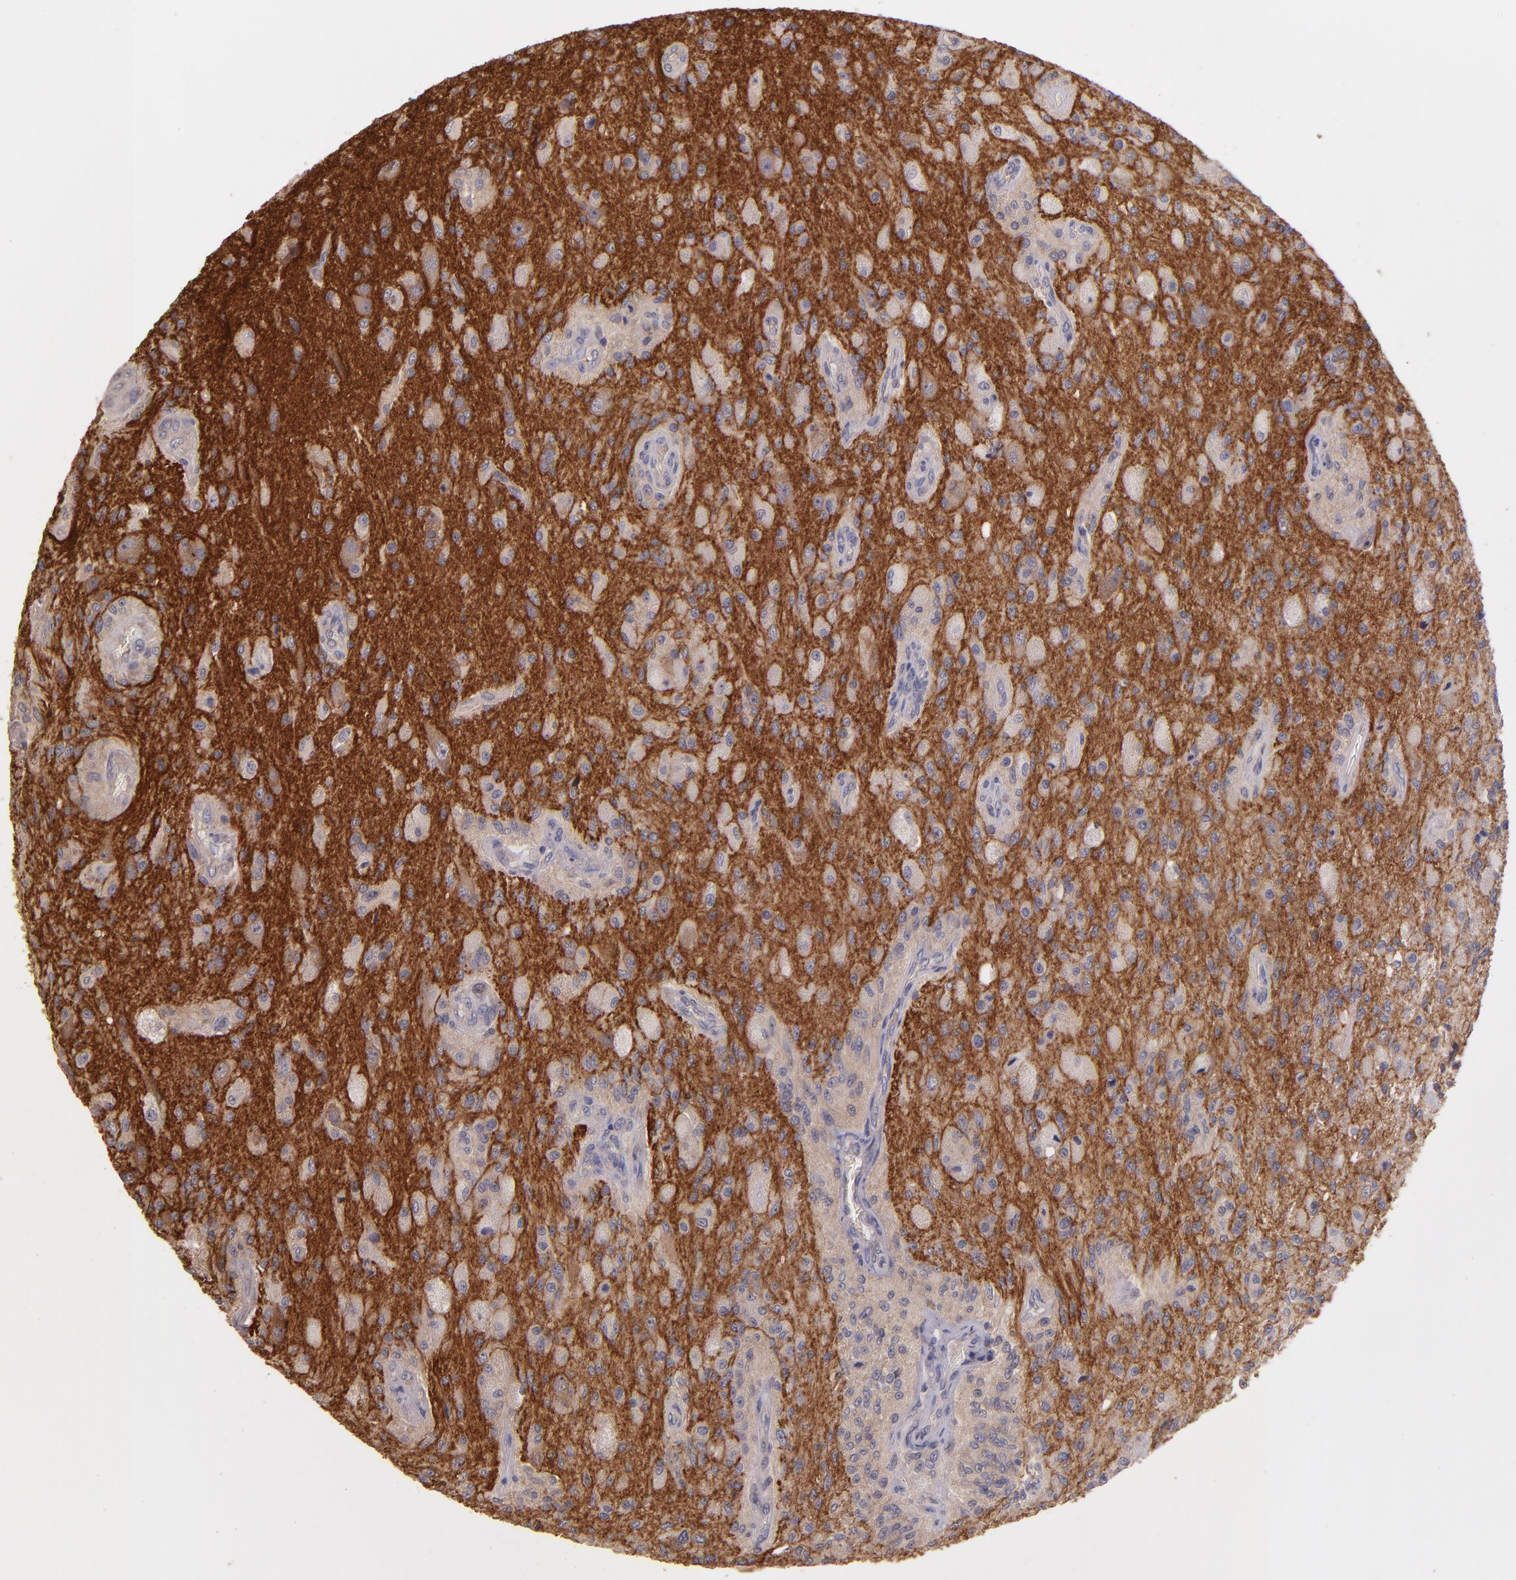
{"staining": {"intensity": "negative", "quantity": "none", "location": "none"}, "tissue": "glioma", "cell_type": "Tumor cells", "image_type": "cancer", "snomed": [{"axis": "morphology", "description": "Normal tissue, NOS"}, {"axis": "morphology", "description": "Glioma, malignant, High grade"}, {"axis": "topography", "description": "Cerebral cortex"}], "caption": "Tumor cells show no significant positivity in high-grade glioma (malignant). (DAB IHC, high magnification).", "gene": "GNAZ", "patient": {"sex": "male", "age": 77}}